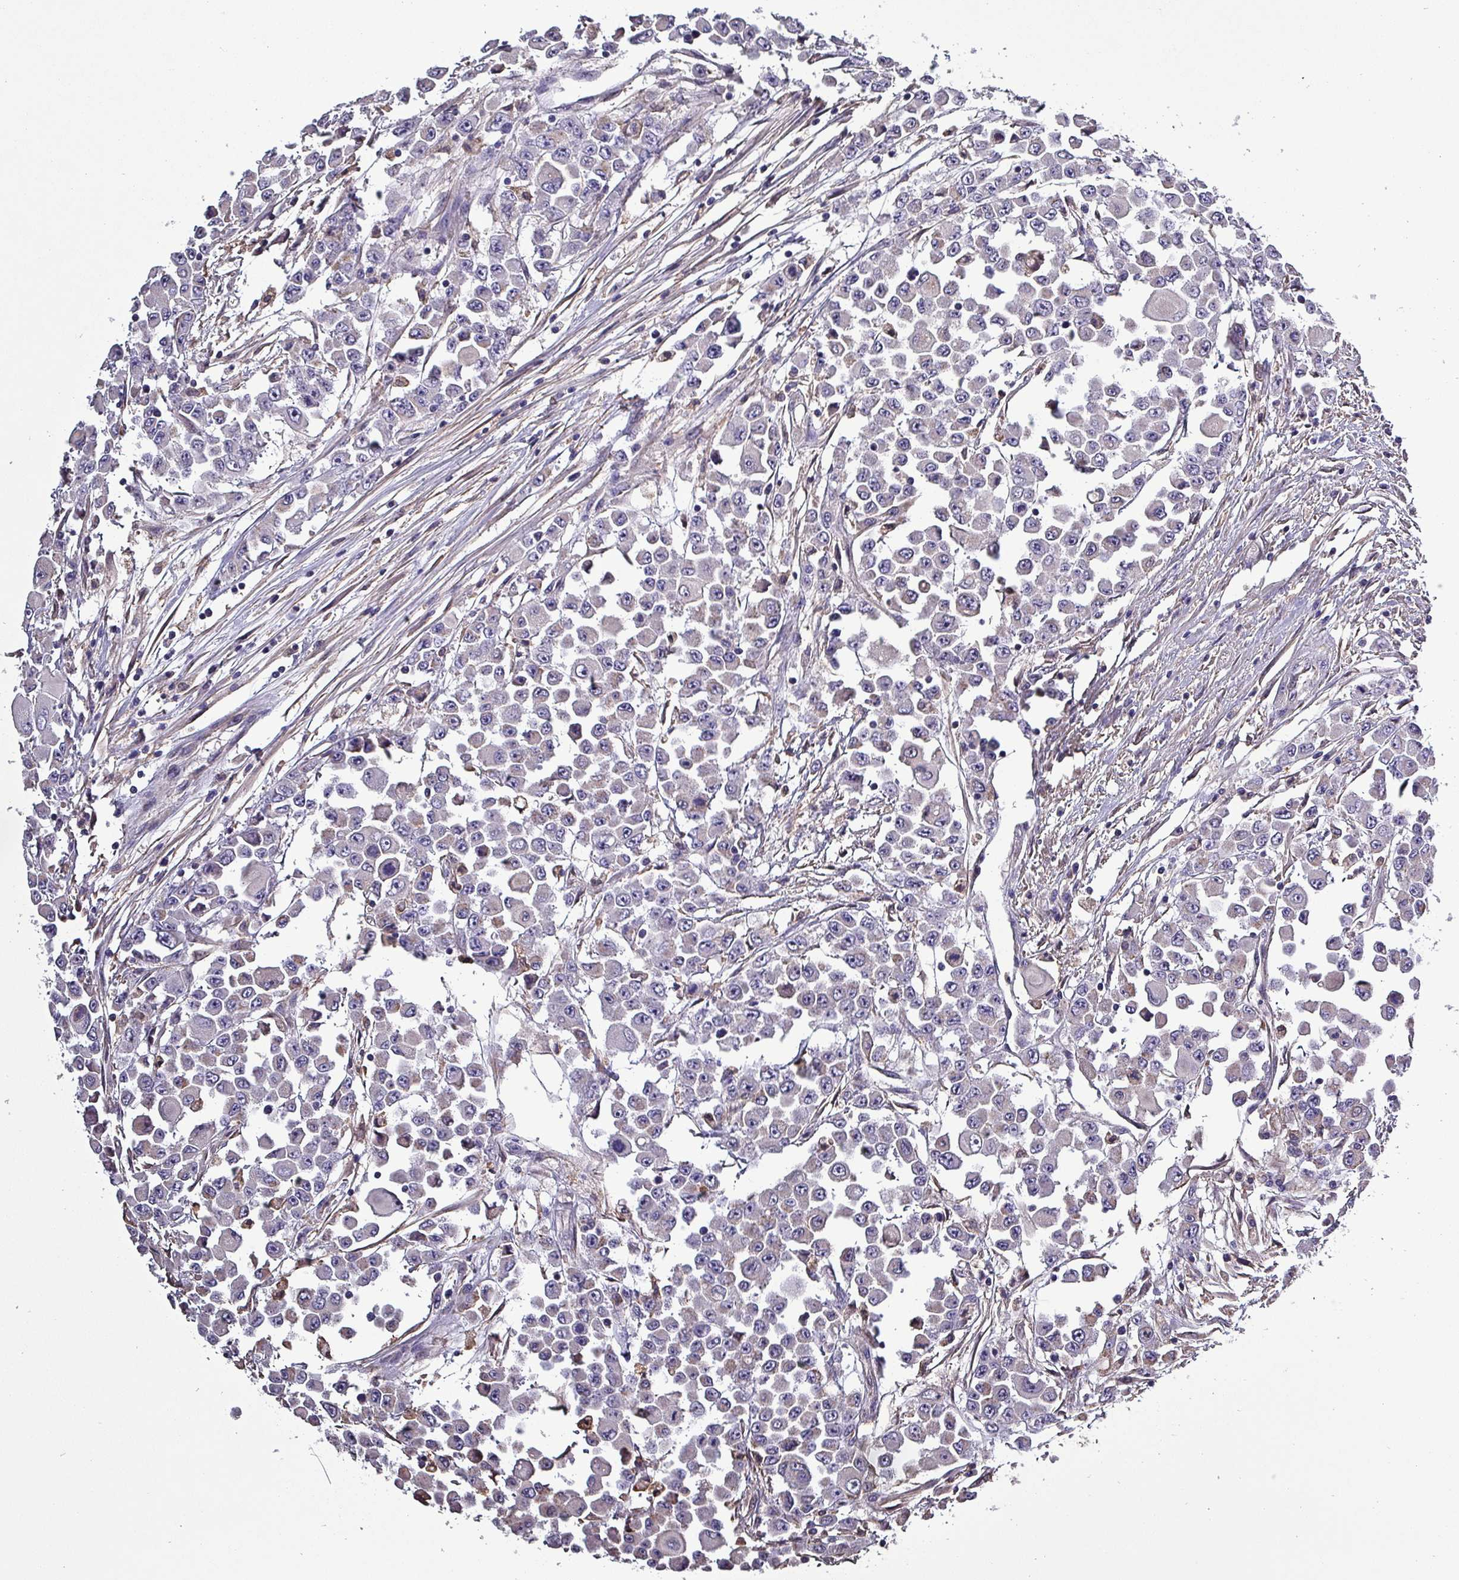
{"staining": {"intensity": "negative", "quantity": "none", "location": "none"}, "tissue": "colorectal cancer", "cell_type": "Tumor cells", "image_type": "cancer", "snomed": [{"axis": "morphology", "description": "Adenocarcinoma, NOS"}, {"axis": "topography", "description": "Colon"}], "caption": "An image of colorectal cancer stained for a protein displays no brown staining in tumor cells.", "gene": "HTRA4", "patient": {"sex": "male", "age": 51}}